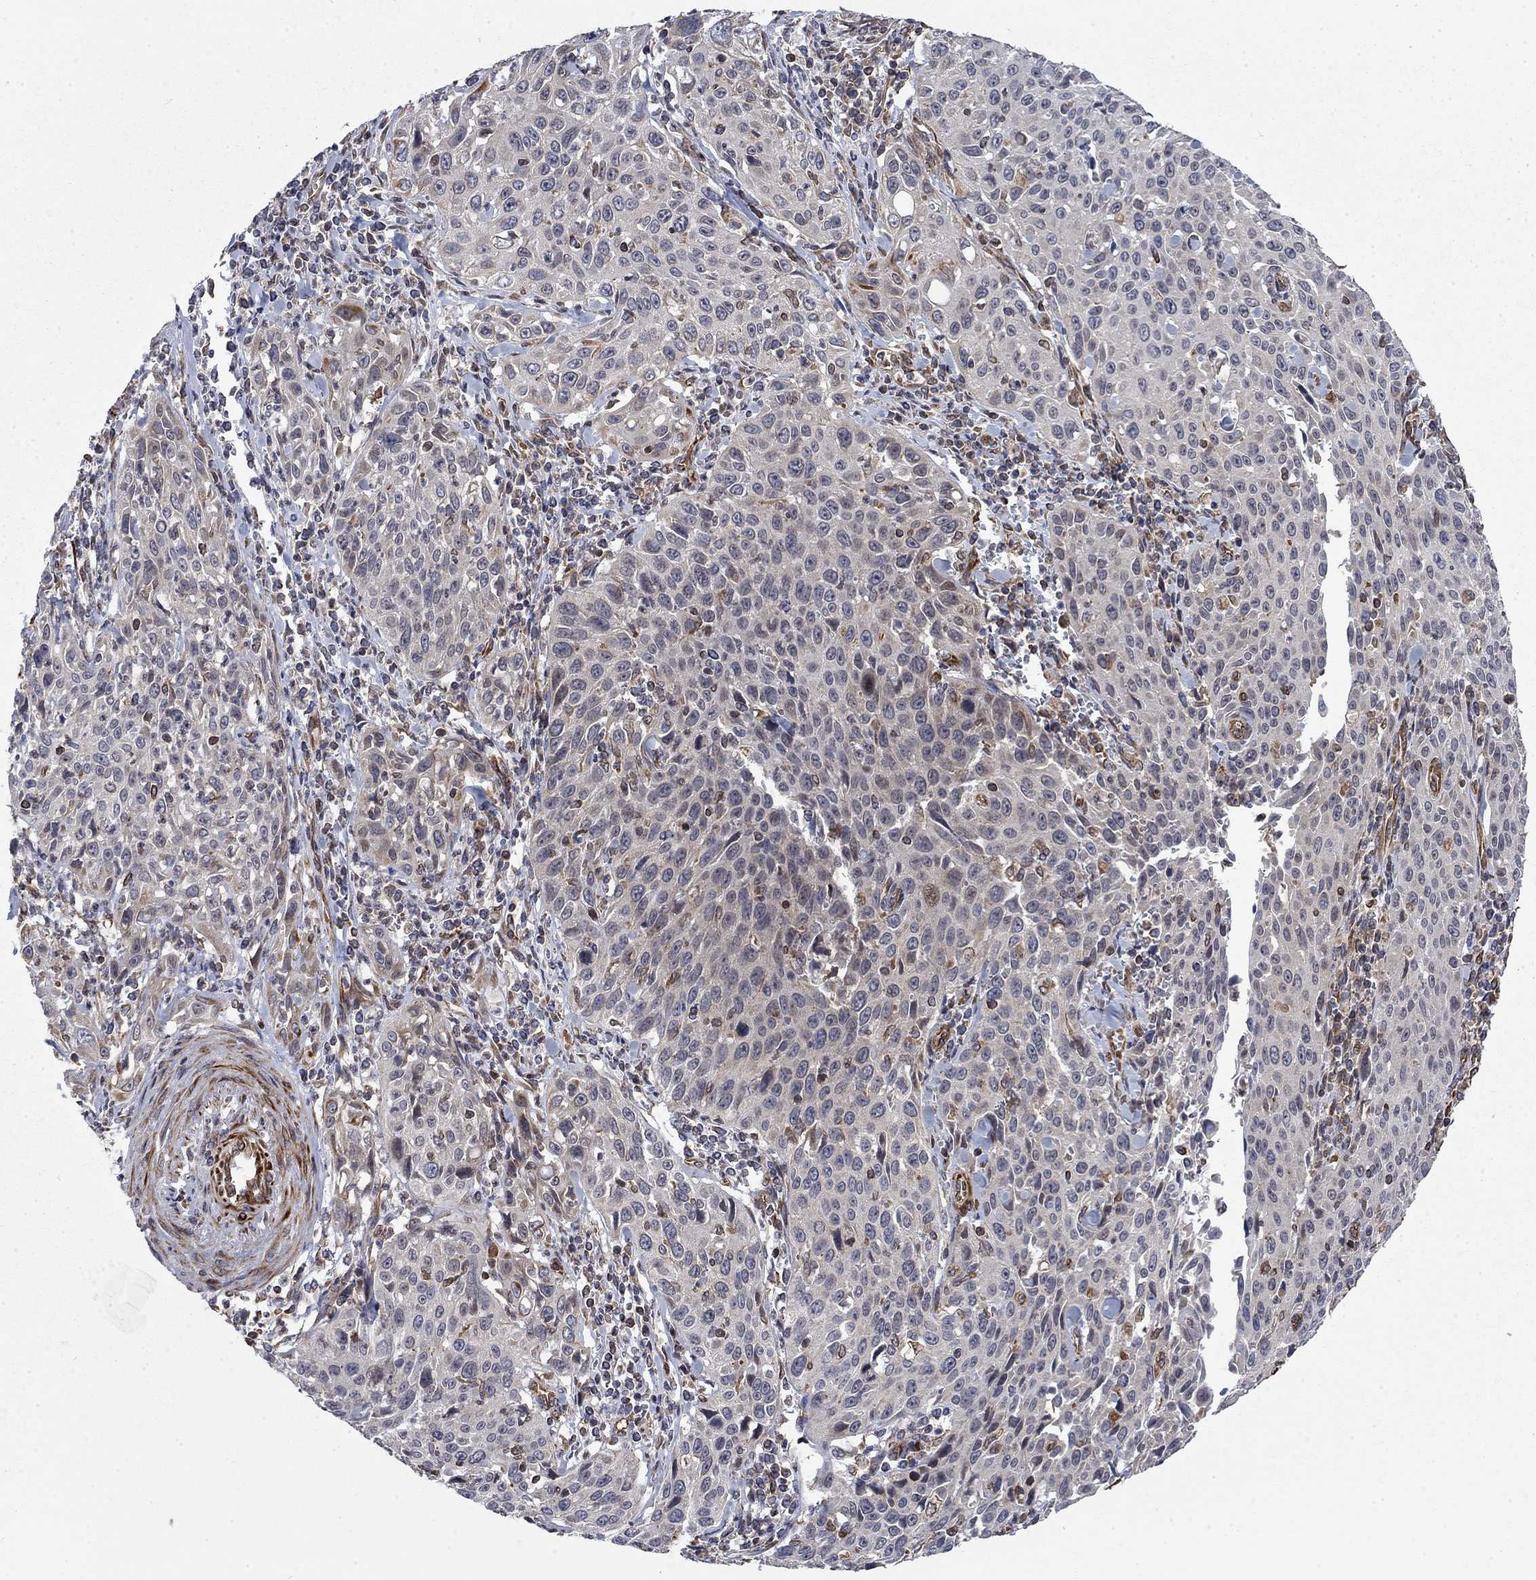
{"staining": {"intensity": "negative", "quantity": "none", "location": "none"}, "tissue": "cervical cancer", "cell_type": "Tumor cells", "image_type": "cancer", "snomed": [{"axis": "morphology", "description": "Squamous cell carcinoma, NOS"}, {"axis": "topography", "description": "Cervix"}], "caption": "High magnification brightfield microscopy of cervical cancer (squamous cell carcinoma) stained with DAB (3,3'-diaminobenzidine) (brown) and counterstained with hematoxylin (blue): tumor cells show no significant staining.", "gene": "NDUFC1", "patient": {"sex": "female", "age": 26}}